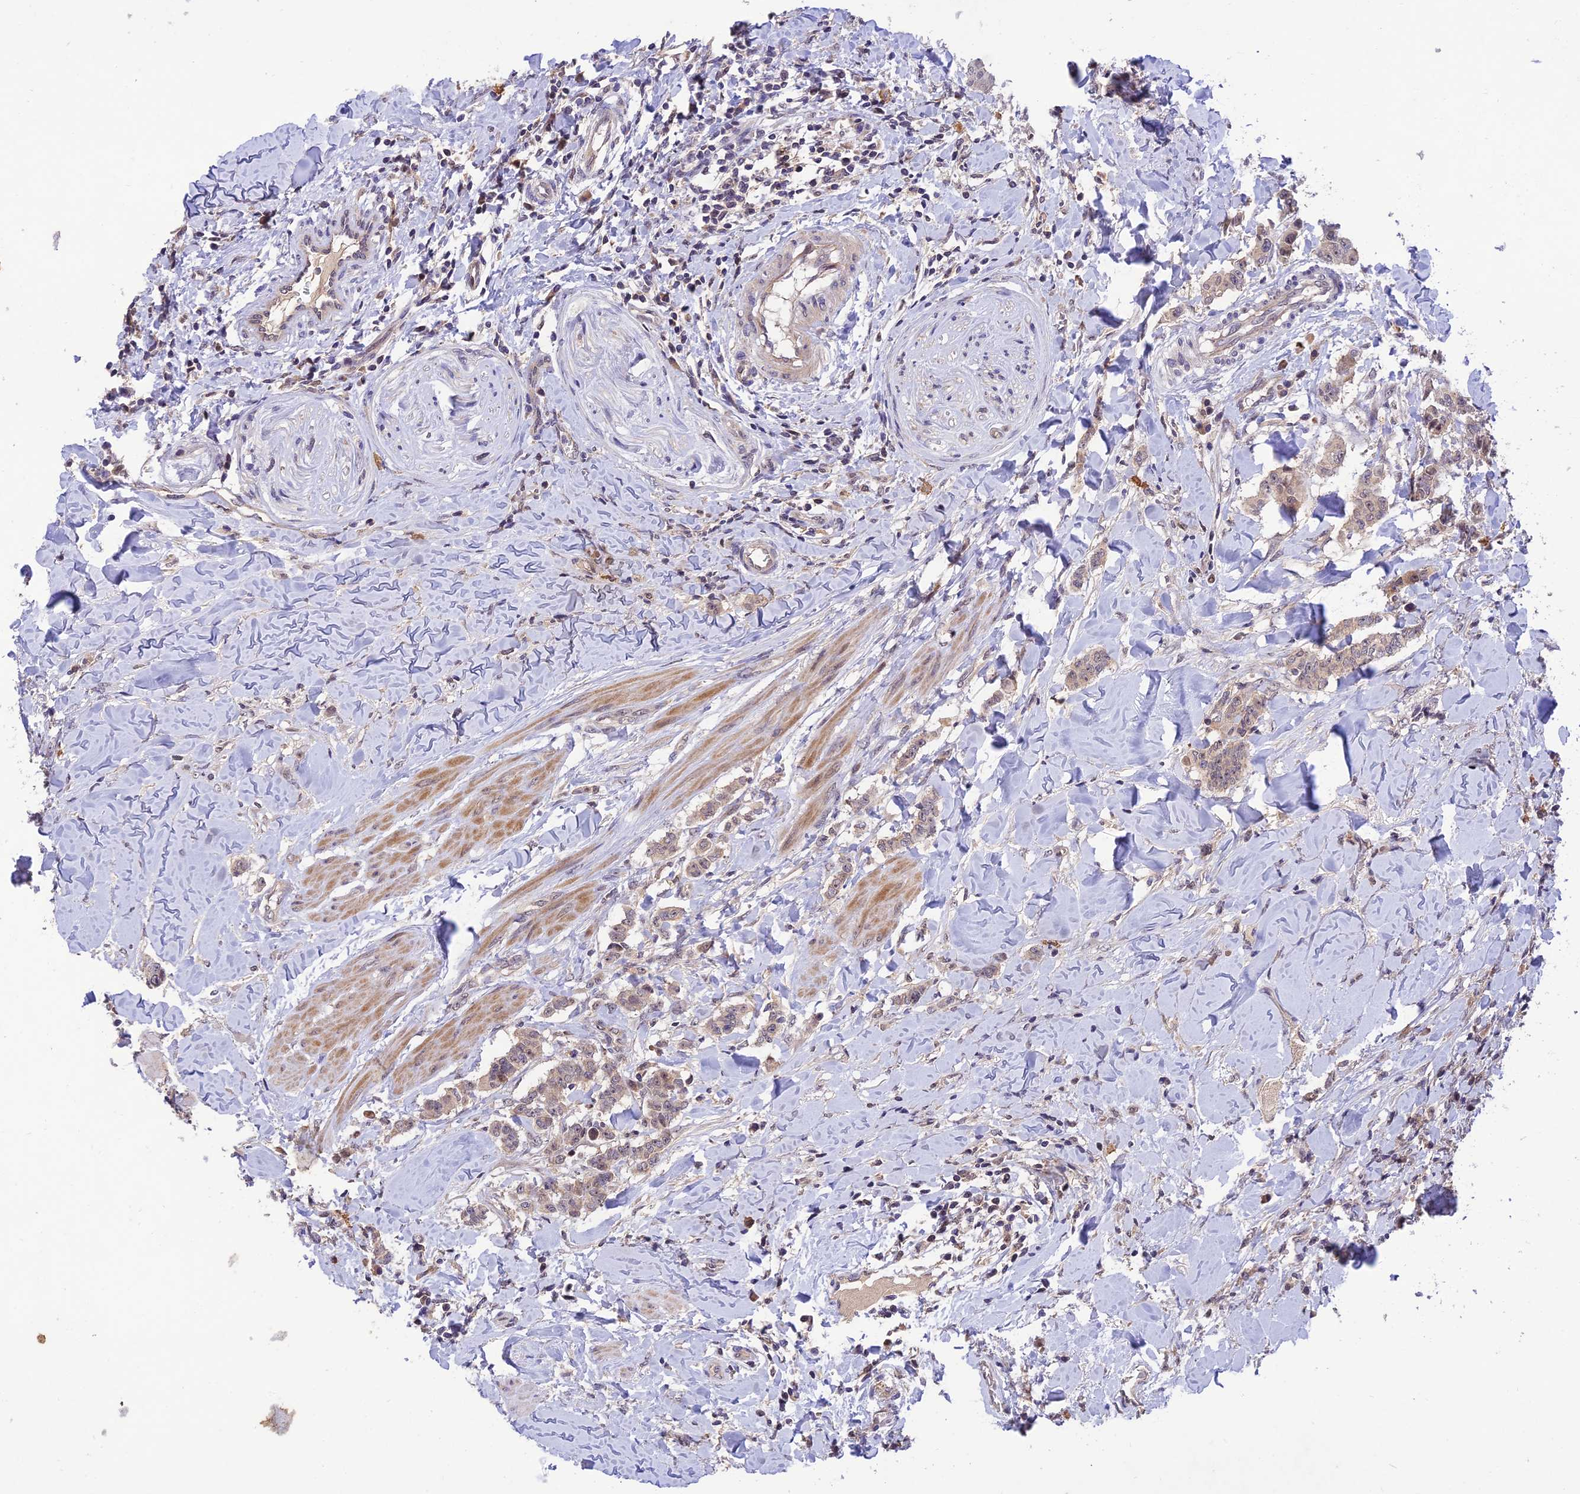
{"staining": {"intensity": "weak", "quantity": "25%-75%", "location": "cytoplasmic/membranous"}, "tissue": "breast cancer", "cell_type": "Tumor cells", "image_type": "cancer", "snomed": [{"axis": "morphology", "description": "Duct carcinoma"}, {"axis": "topography", "description": "Breast"}], "caption": "Breast cancer (infiltrating ductal carcinoma) stained for a protein reveals weak cytoplasmic/membranous positivity in tumor cells.", "gene": "REV1", "patient": {"sex": "female", "age": 40}}